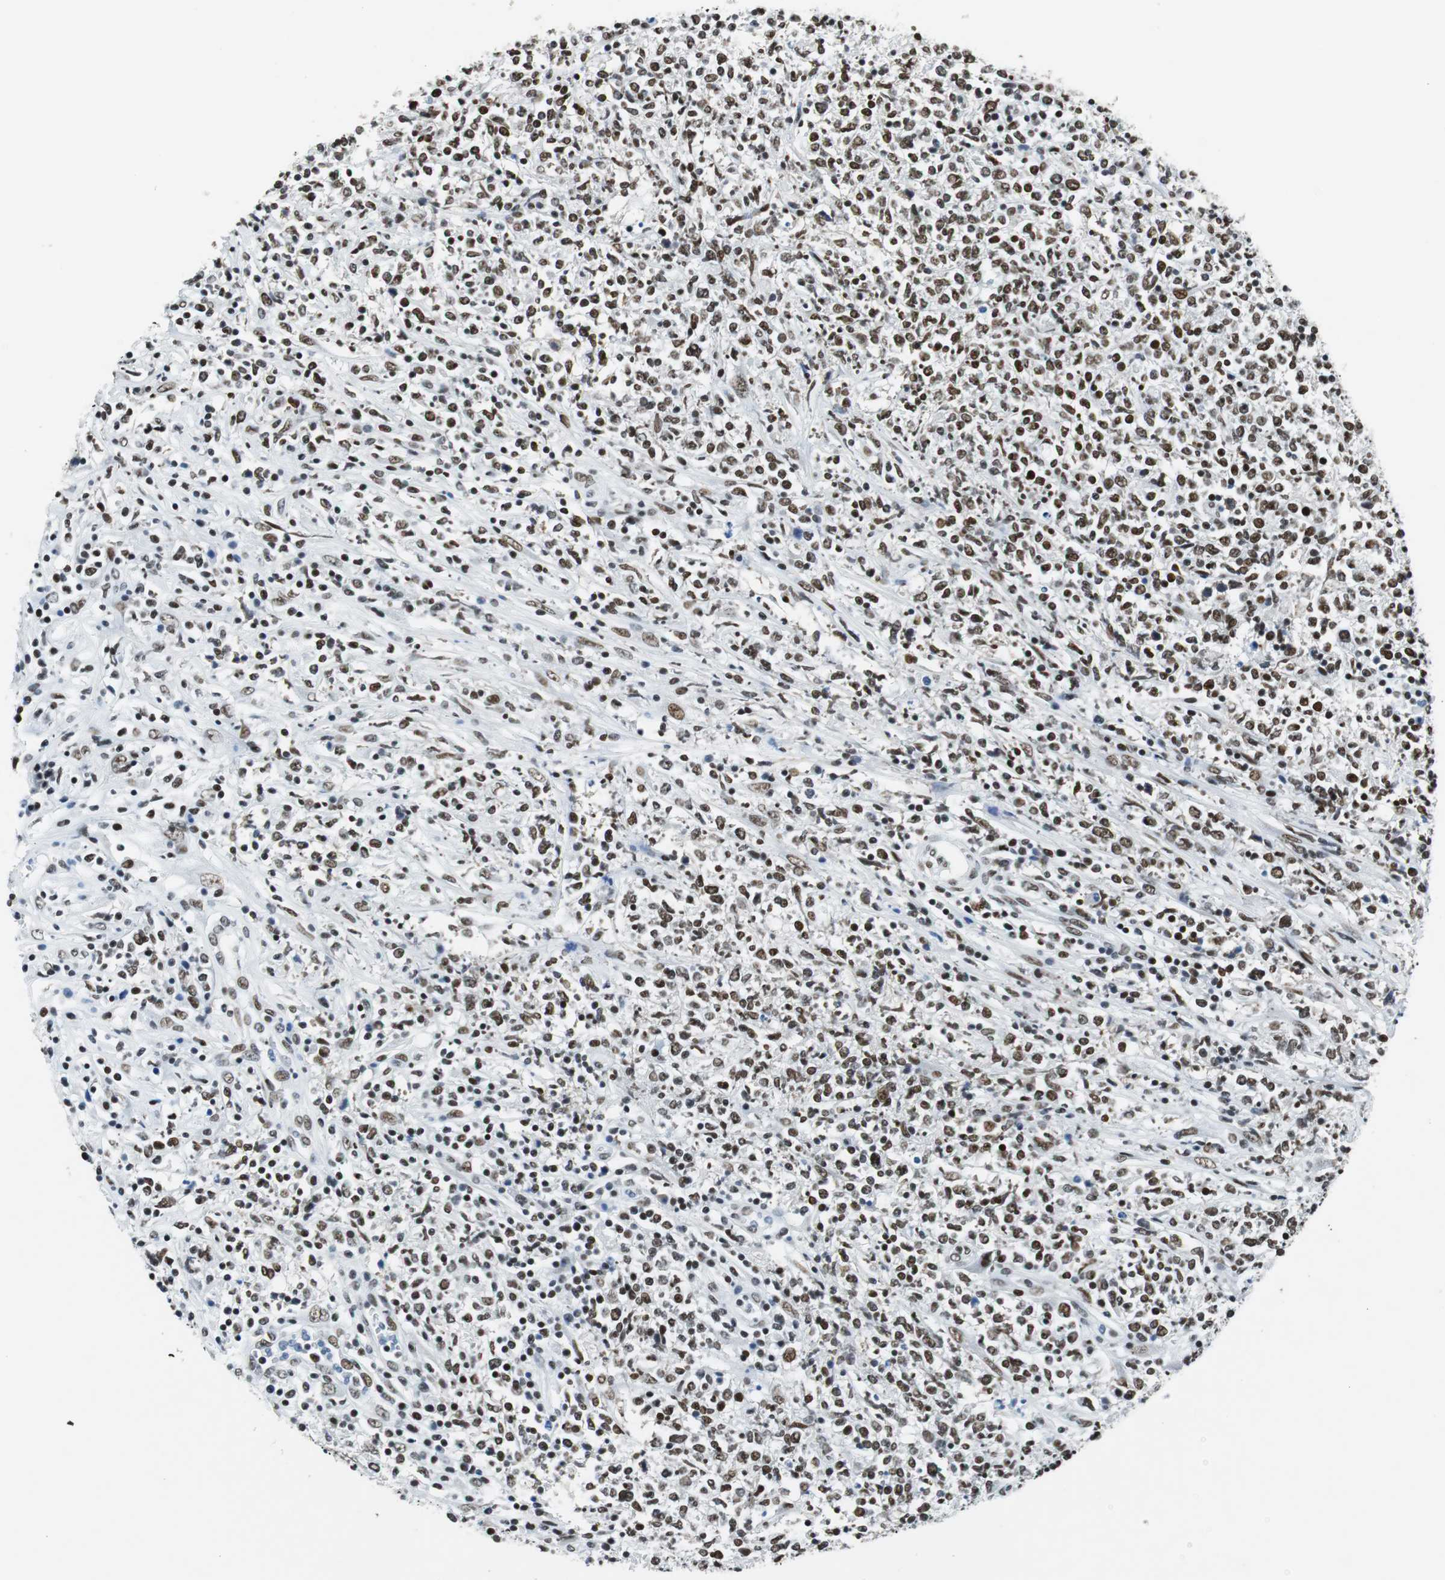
{"staining": {"intensity": "moderate", "quantity": ">75%", "location": "nuclear"}, "tissue": "lymphoma", "cell_type": "Tumor cells", "image_type": "cancer", "snomed": [{"axis": "morphology", "description": "Malignant lymphoma, non-Hodgkin's type, High grade"}, {"axis": "topography", "description": "Lymph node"}], "caption": "Lymphoma stained with a brown dye demonstrates moderate nuclear positive expression in about >75% of tumor cells.", "gene": "HDAC3", "patient": {"sex": "female", "age": 84}}